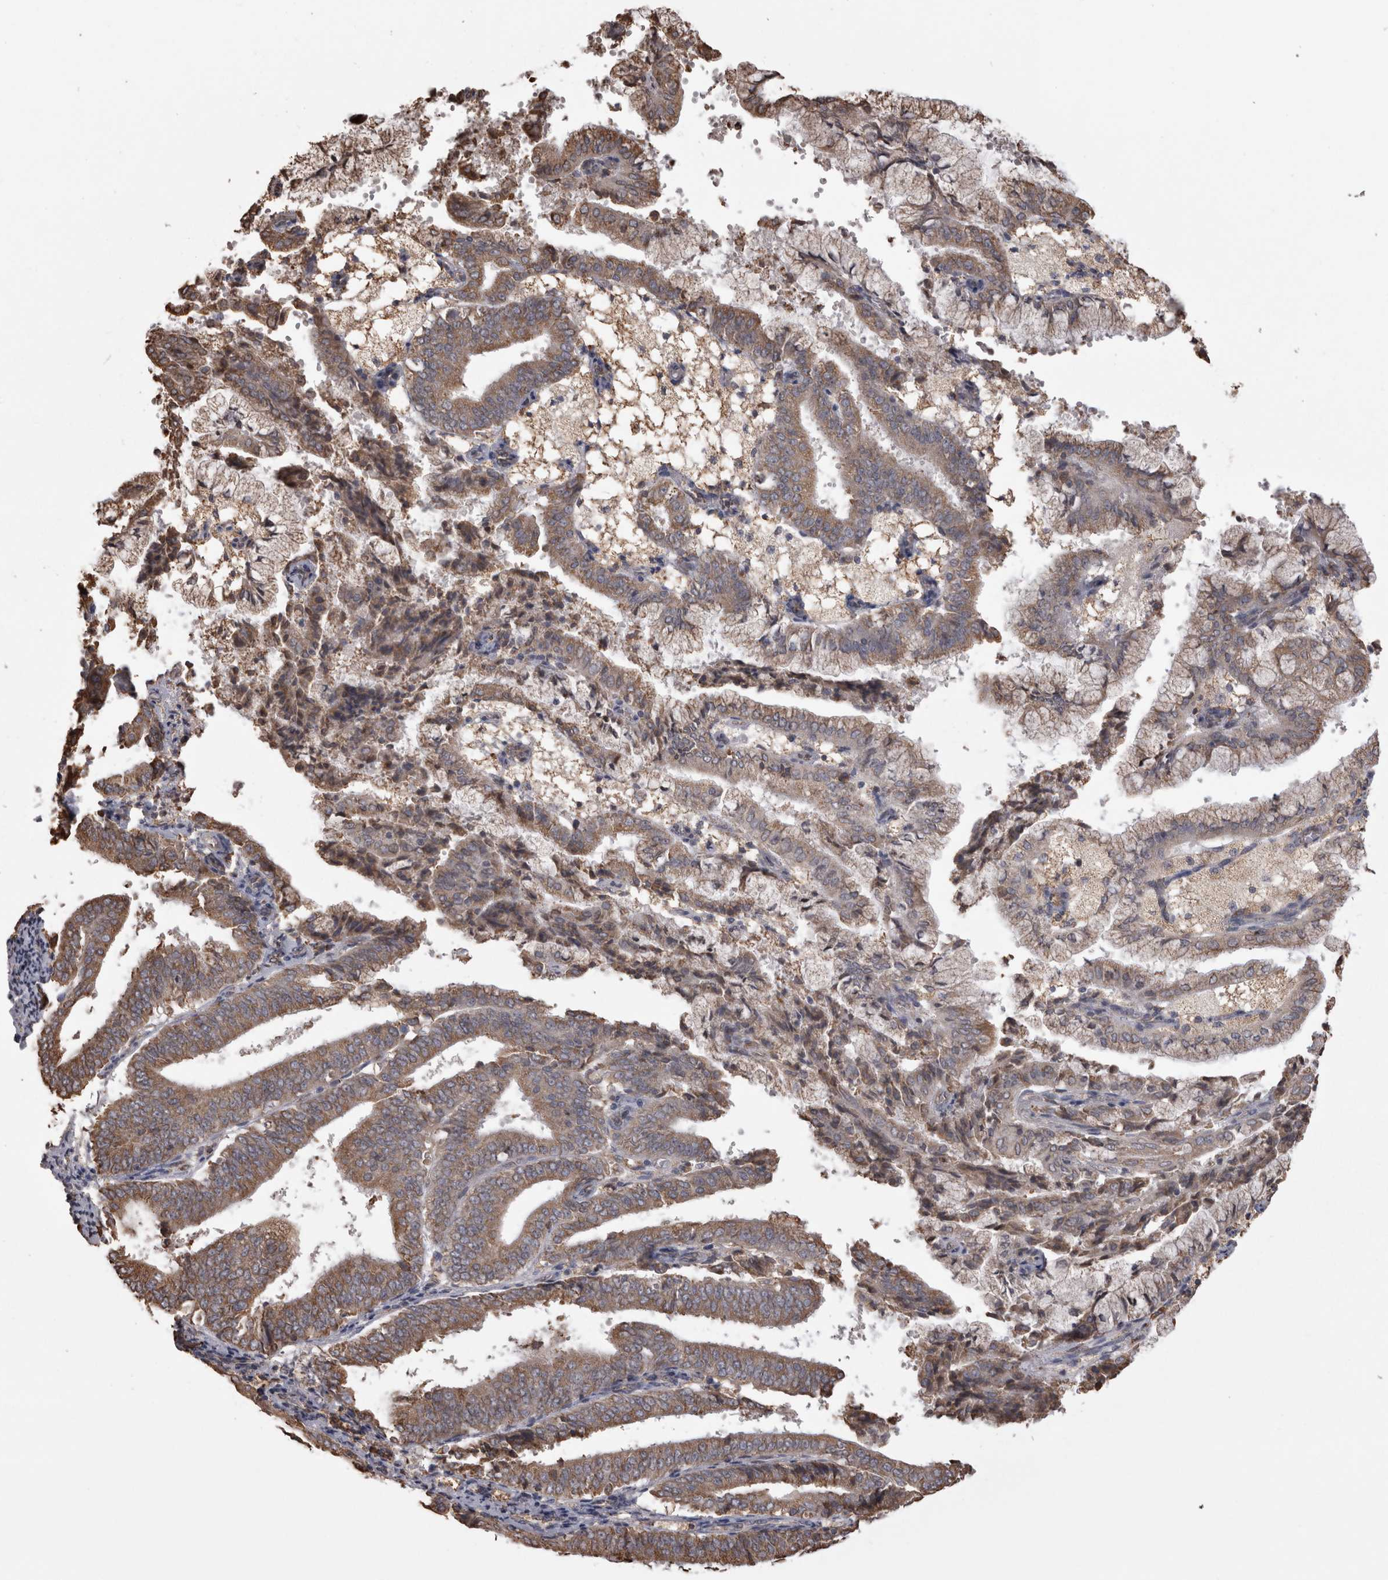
{"staining": {"intensity": "moderate", "quantity": ">75%", "location": "cytoplasmic/membranous"}, "tissue": "endometrial cancer", "cell_type": "Tumor cells", "image_type": "cancer", "snomed": [{"axis": "morphology", "description": "Adenocarcinoma, NOS"}, {"axis": "topography", "description": "Endometrium"}], "caption": "DAB immunohistochemical staining of endometrial cancer (adenocarcinoma) reveals moderate cytoplasmic/membranous protein expression in approximately >75% of tumor cells. (DAB IHC, brown staining for protein, blue staining for nuclei).", "gene": "PON2", "patient": {"sex": "female", "age": 63}}